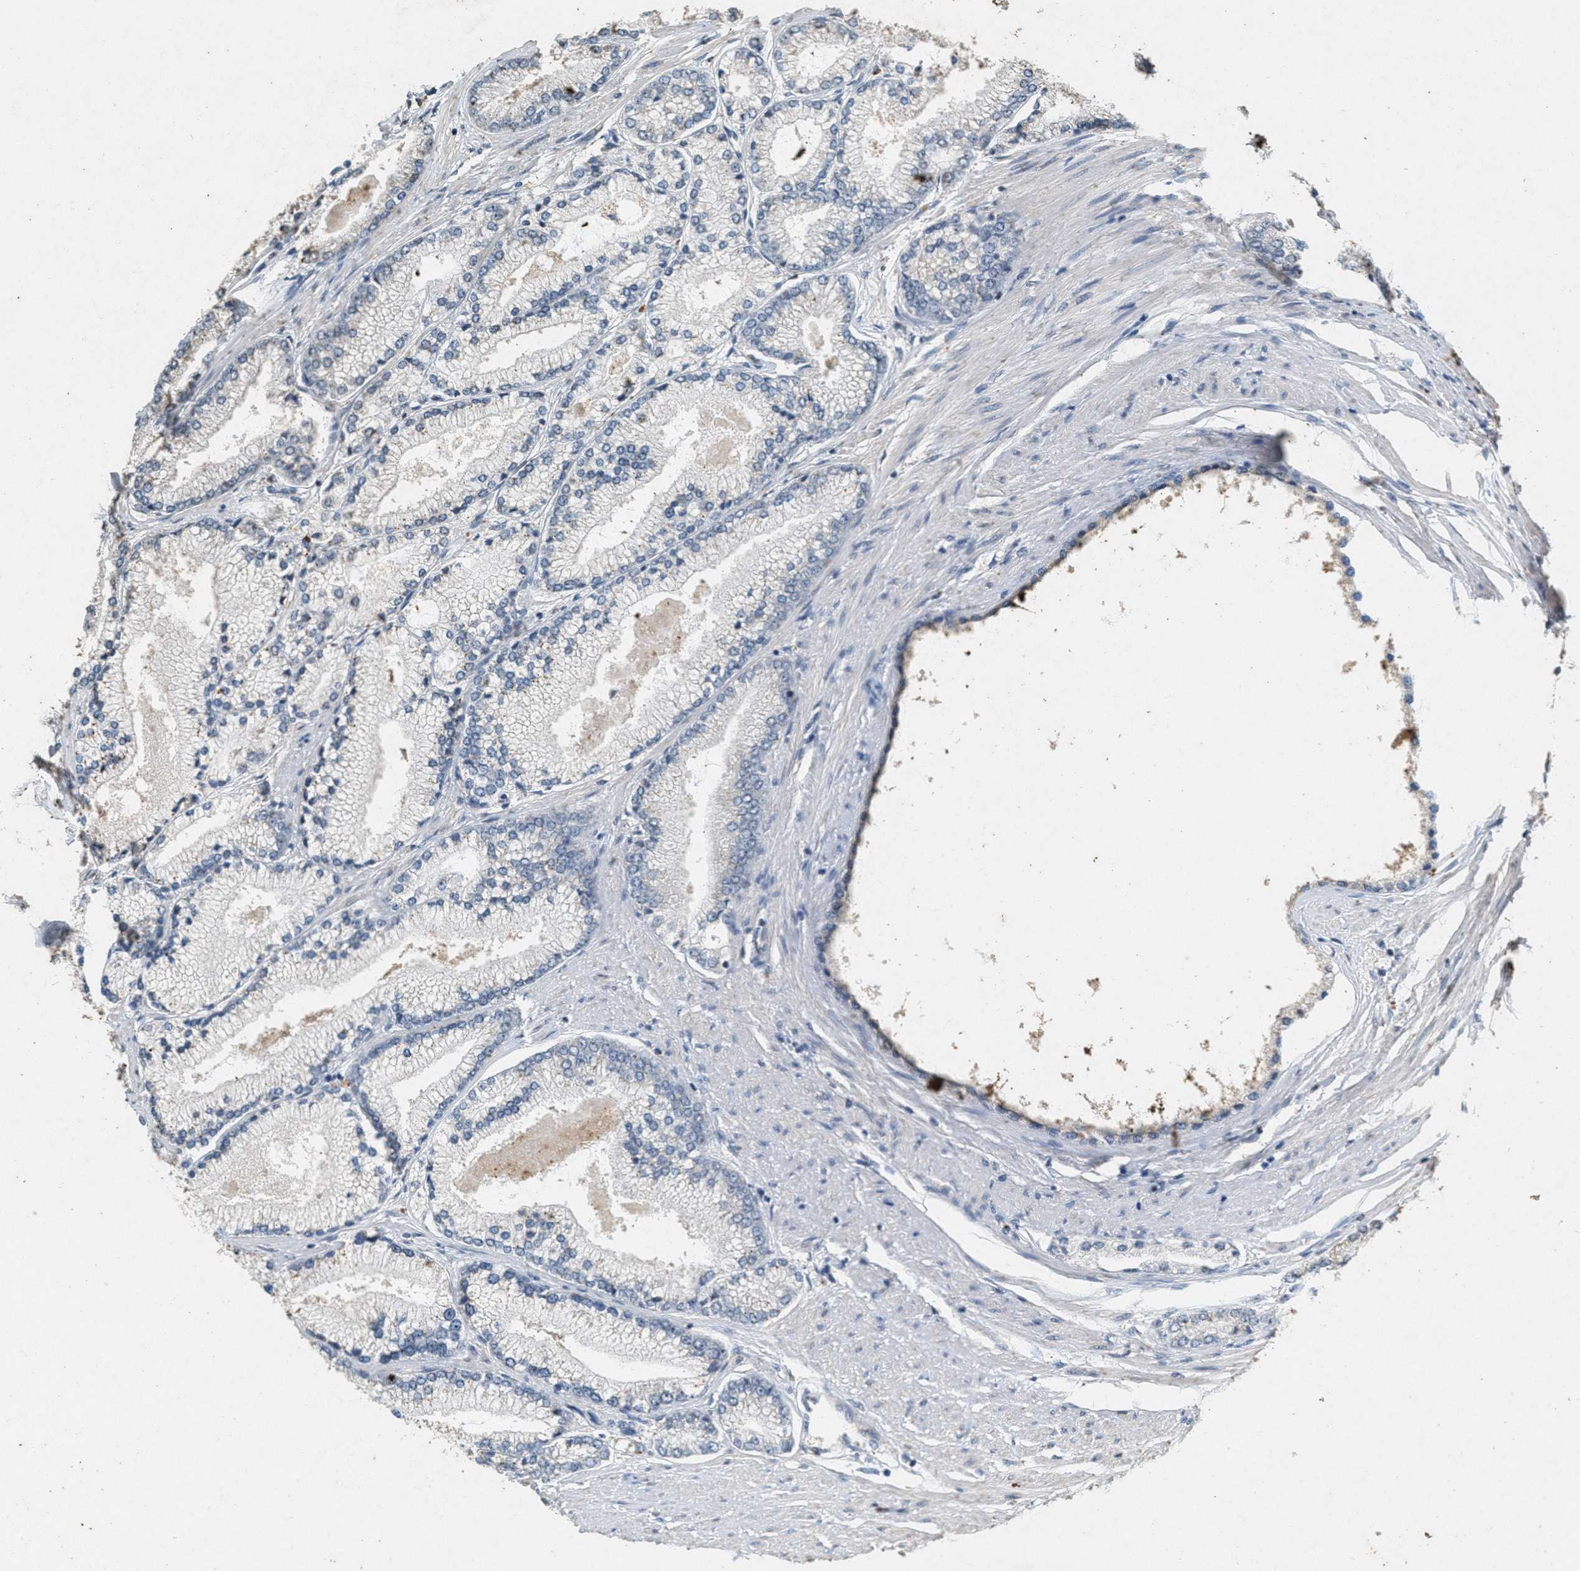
{"staining": {"intensity": "moderate", "quantity": "<25%", "location": "cytoplasmic/membranous"}, "tissue": "prostate cancer", "cell_type": "Tumor cells", "image_type": "cancer", "snomed": [{"axis": "morphology", "description": "Adenocarcinoma, High grade"}, {"axis": "topography", "description": "Prostate"}], "caption": "The micrograph exhibits staining of high-grade adenocarcinoma (prostate), revealing moderate cytoplasmic/membranous protein positivity (brown color) within tumor cells.", "gene": "ABHD6", "patient": {"sex": "male", "age": 61}}